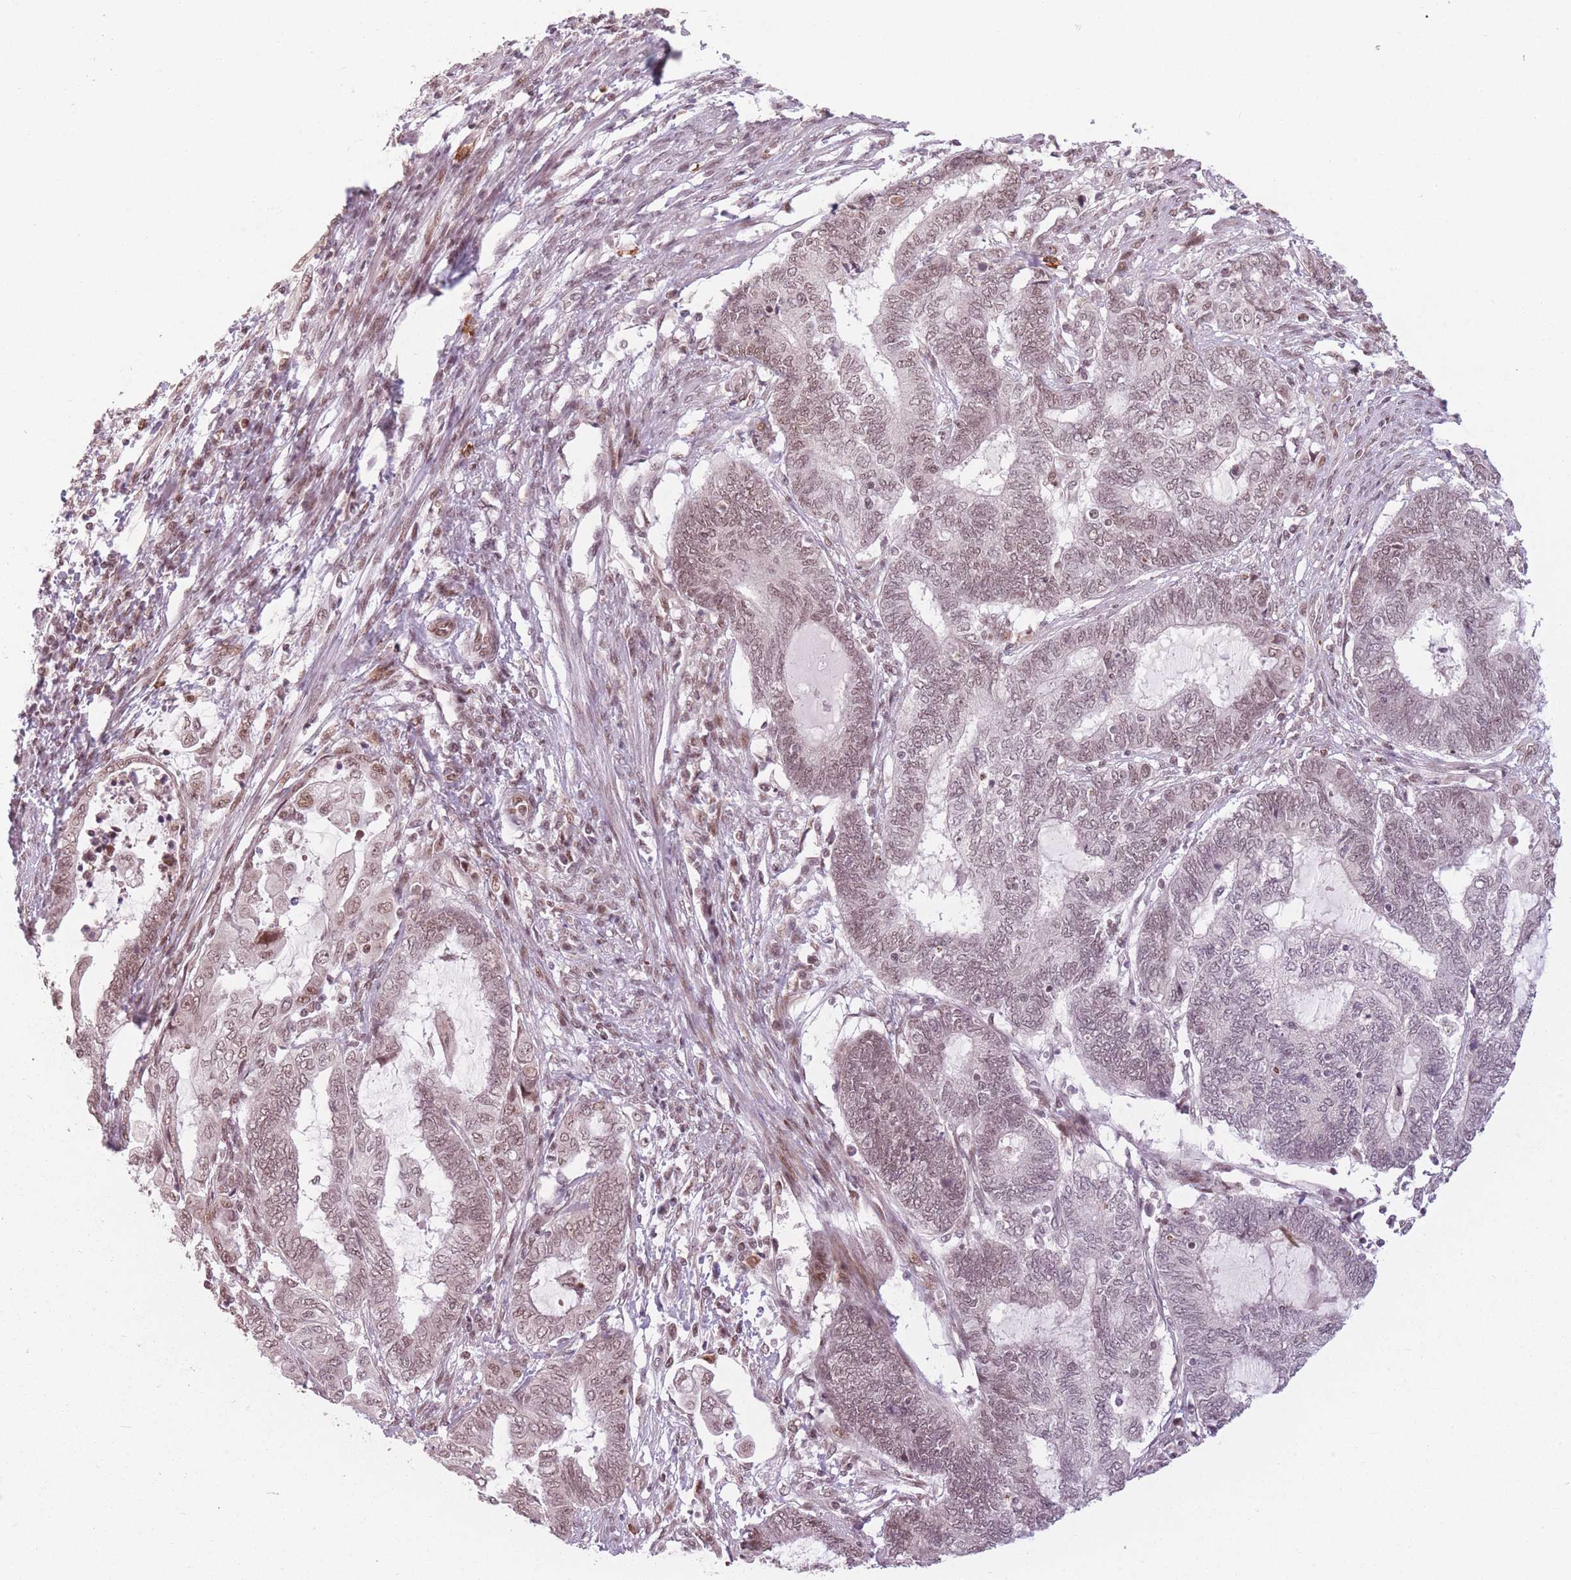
{"staining": {"intensity": "moderate", "quantity": ">75%", "location": "nuclear"}, "tissue": "endometrial cancer", "cell_type": "Tumor cells", "image_type": "cancer", "snomed": [{"axis": "morphology", "description": "Adenocarcinoma, NOS"}, {"axis": "topography", "description": "Uterus"}, {"axis": "topography", "description": "Endometrium"}], "caption": "An immunohistochemistry photomicrograph of neoplastic tissue is shown. Protein staining in brown labels moderate nuclear positivity in endometrial cancer within tumor cells.", "gene": "SUPT6H", "patient": {"sex": "female", "age": 70}}